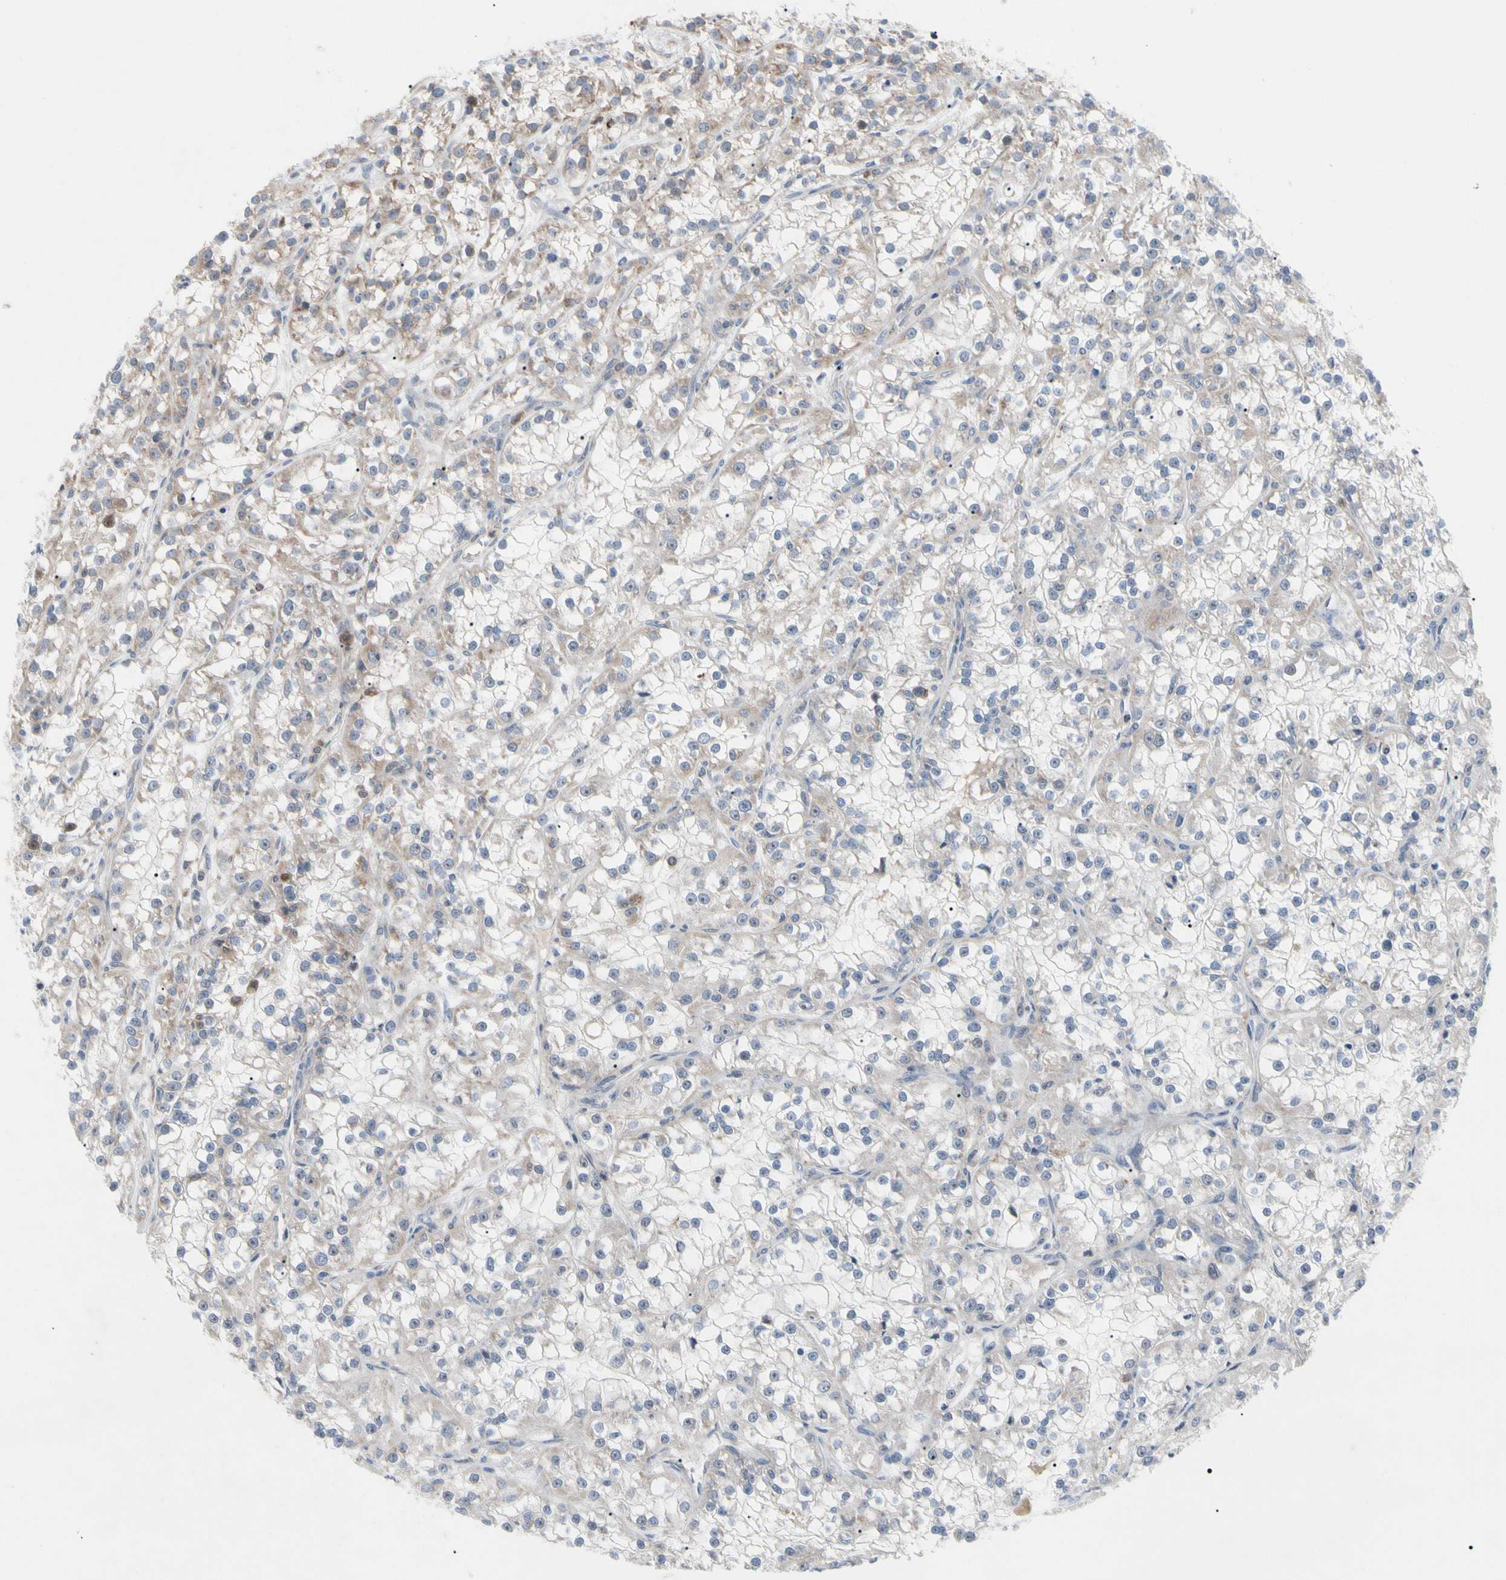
{"staining": {"intensity": "weak", "quantity": "25%-75%", "location": "cytoplasmic/membranous"}, "tissue": "renal cancer", "cell_type": "Tumor cells", "image_type": "cancer", "snomed": [{"axis": "morphology", "description": "Adenocarcinoma, NOS"}, {"axis": "topography", "description": "Kidney"}], "caption": "Immunohistochemical staining of renal cancer (adenocarcinoma) exhibits low levels of weak cytoplasmic/membranous protein staining in approximately 25%-75% of tumor cells.", "gene": "MCL1", "patient": {"sex": "female", "age": 52}}